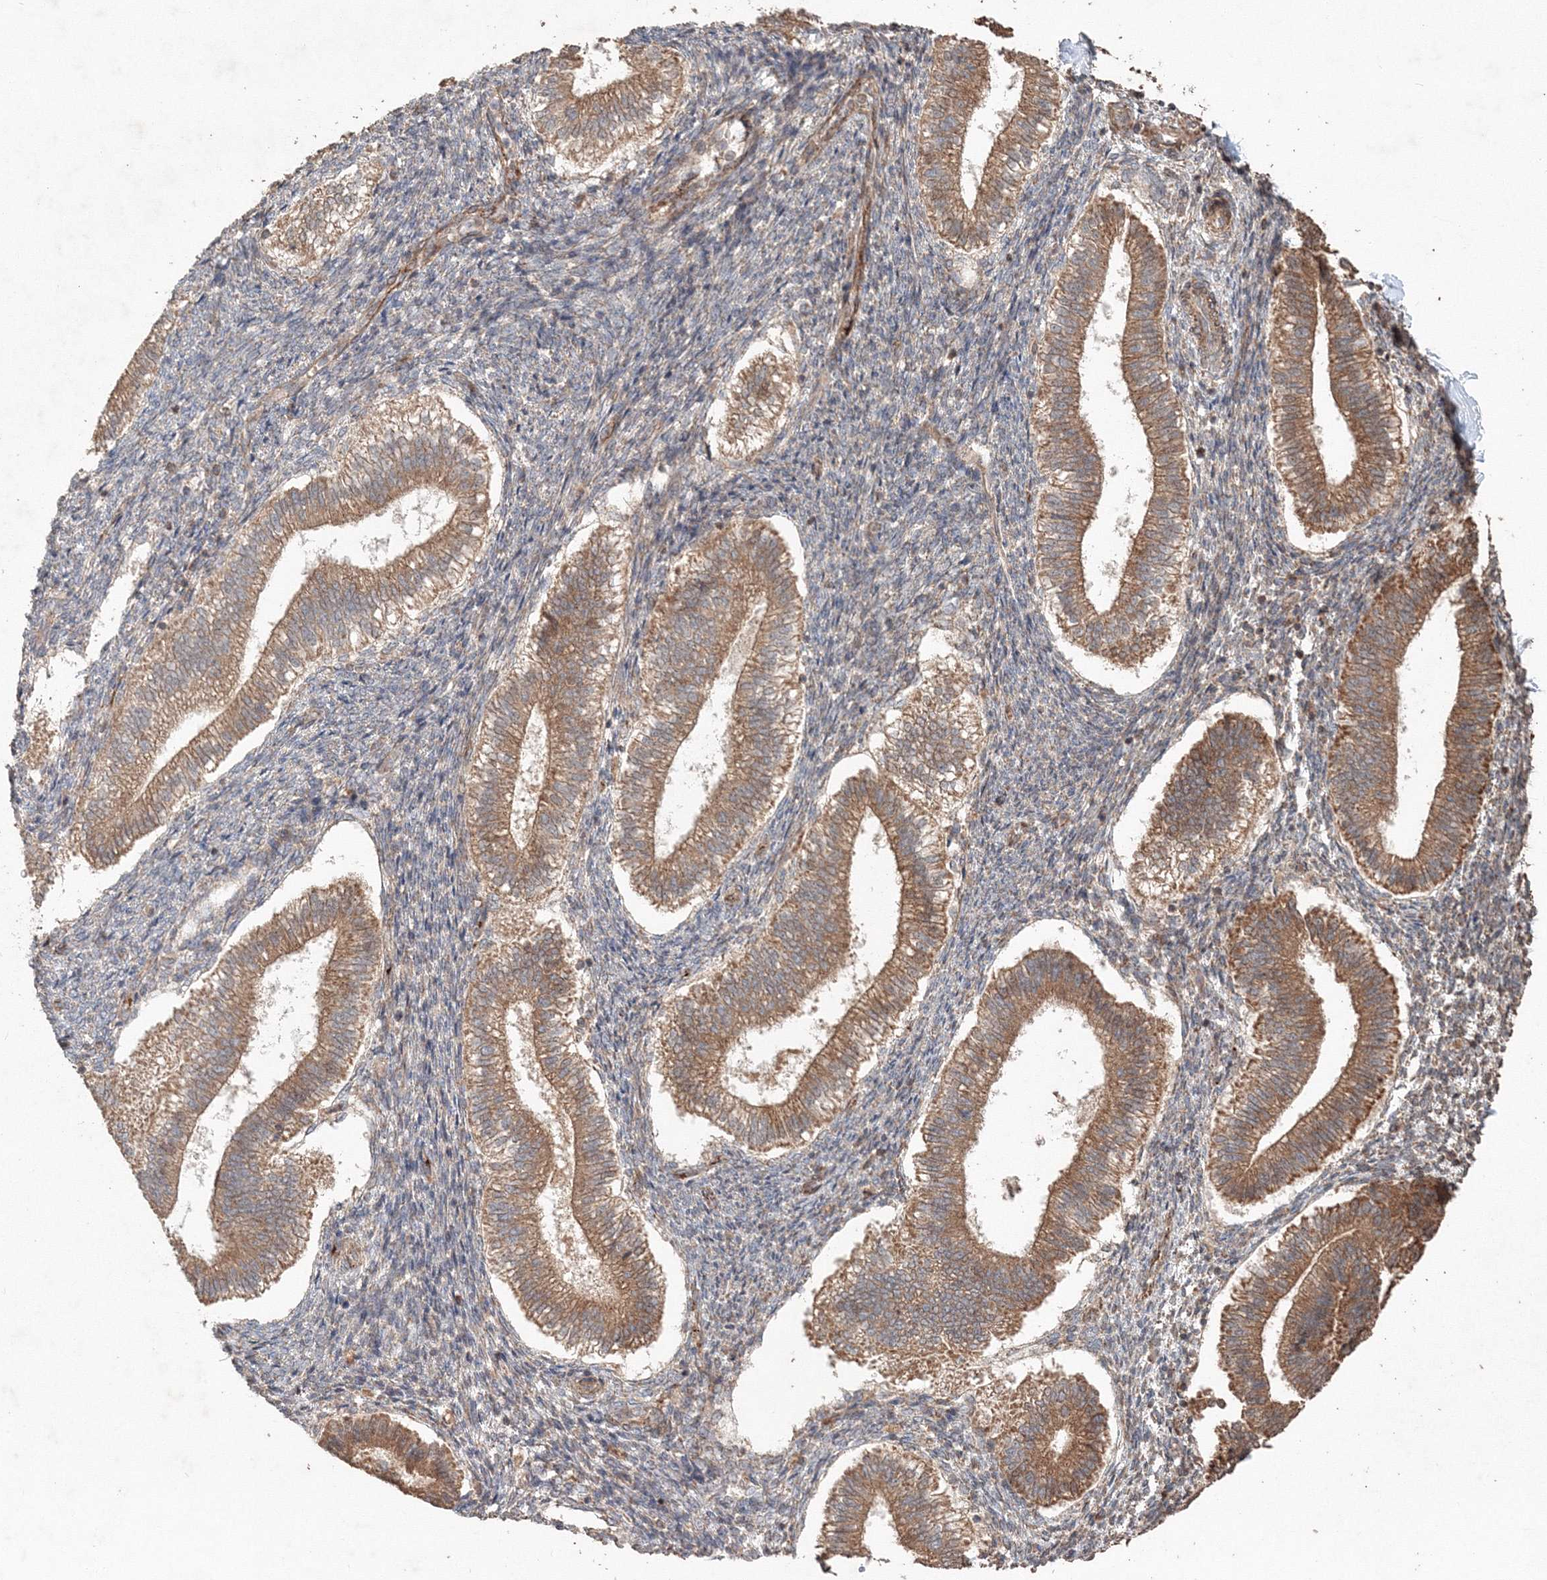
{"staining": {"intensity": "weak", "quantity": "<25%", "location": "cytoplasmic/membranous"}, "tissue": "endometrium", "cell_type": "Cells in endometrial stroma", "image_type": "normal", "snomed": [{"axis": "morphology", "description": "Normal tissue, NOS"}, {"axis": "topography", "description": "Endometrium"}], "caption": "Immunohistochemical staining of unremarkable endometrium exhibits no significant positivity in cells in endometrial stroma.", "gene": "ANAPC16", "patient": {"sex": "female", "age": 25}}